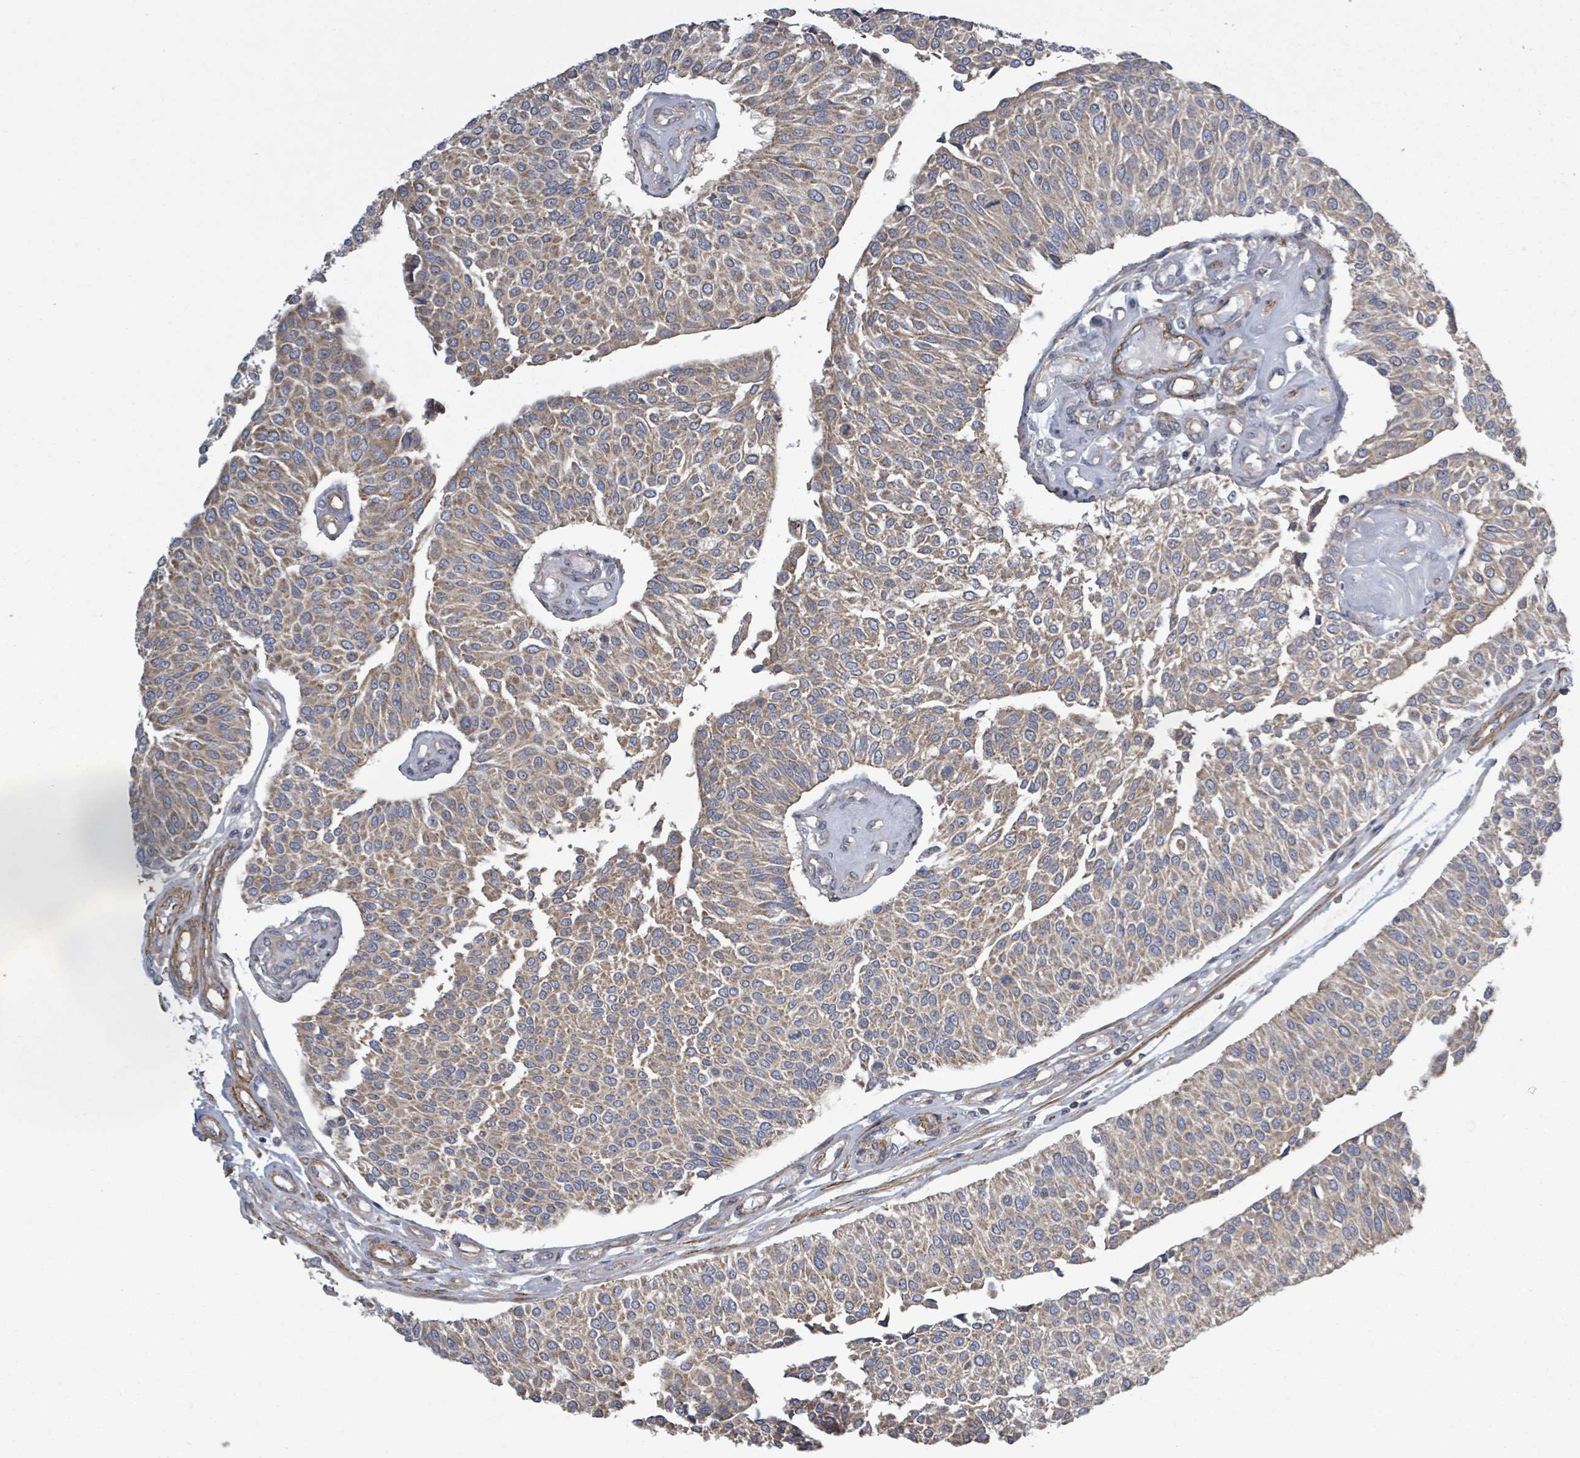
{"staining": {"intensity": "moderate", "quantity": ">75%", "location": "cytoplasmic/membranous"}, "tissue": "urothelial cancer", "cell_type": "Tumor cells", "image_type": "cancer", "snomed": [{"axis": "morphology", "description": "Urothelial carcinoma, NOS"}, {"axis": "topography", "description": "Urinary bladder"}], "caption": "An immunohistochemistry photomicrograph of tumor tissue is shown. Protein staining in brown labels moderate cytoplasmic/membranous positivity in urothelial cancer within tumor cells.", "gene": "ADCK1", "patient": {"sex": "male", "age": 55}}